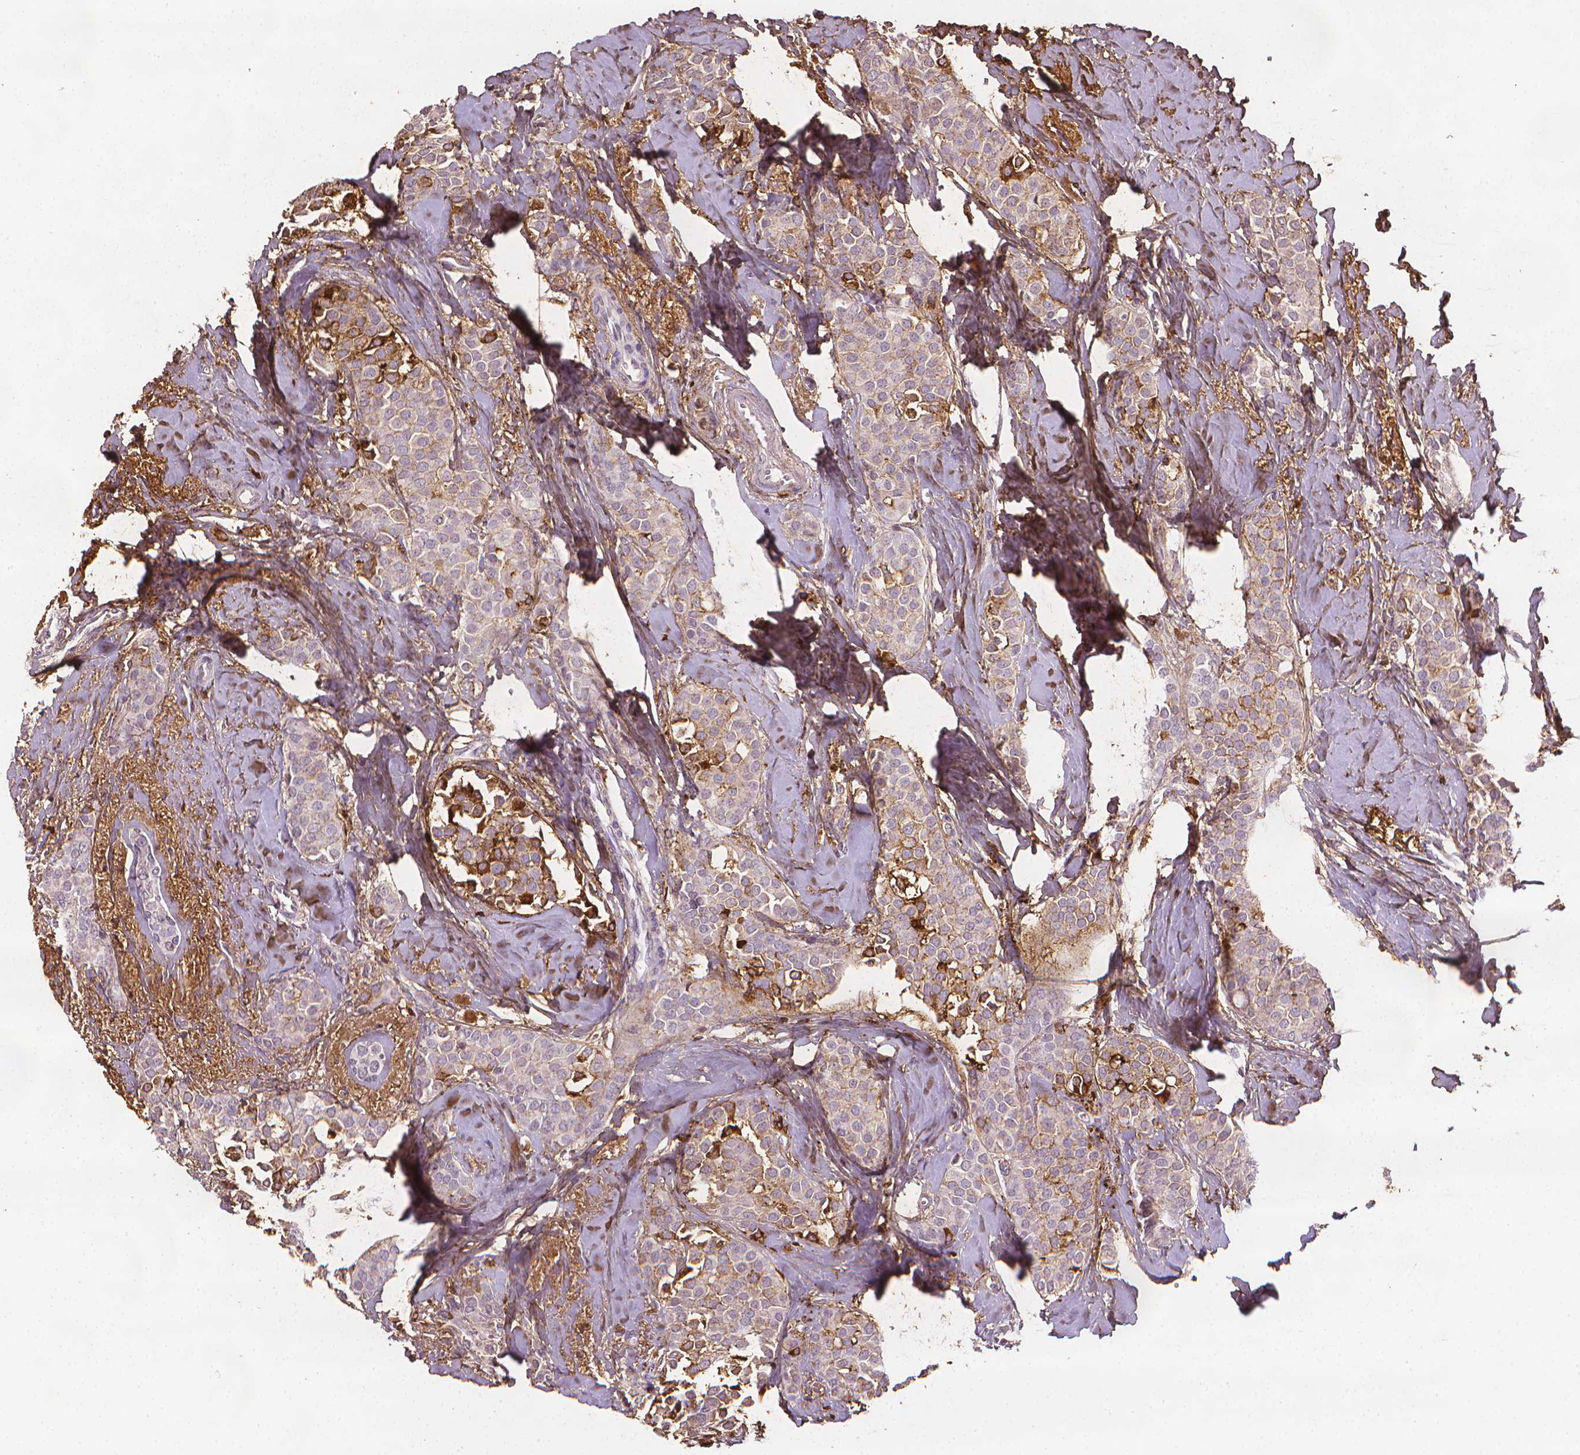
{"staining": {"intensity": "negative", "quantity": "none", "location": "none"}, "tissue": "breast cancer", "cell_type": "Tumor cells", "image_type": "cancer", "snomed": [{"axis": "morphology", "description": "Duct carcinoma"}, {"axis": "topography", "description": "Breast"}], "caption": "IHC of human breast cancer (infiltrating ductal carcinoma) exhibits no positivity in tumor cells.", "gene": "DCN", "patient": {"sex": "female", "age": 79}}